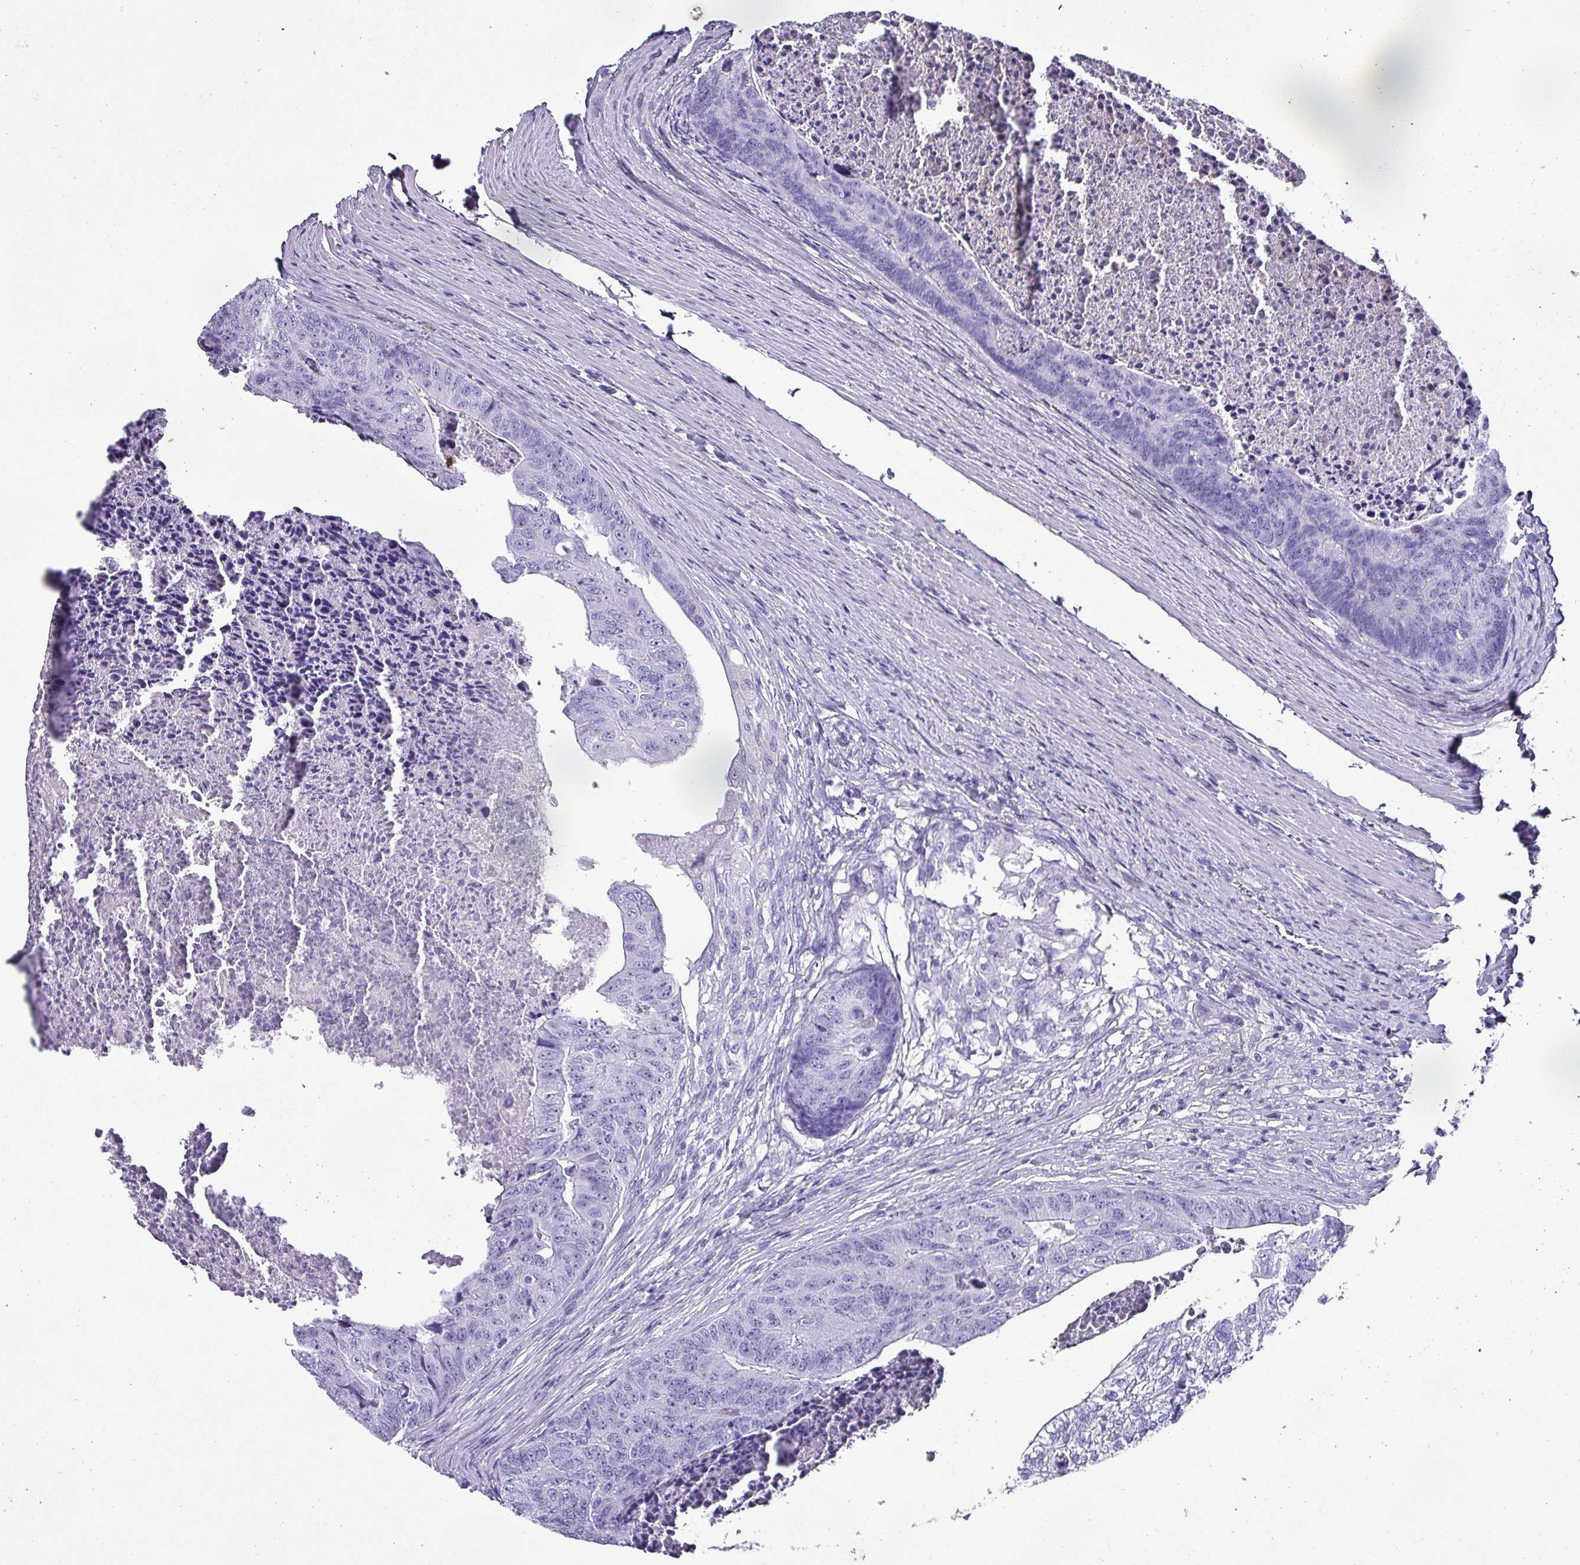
{"staining": {"intensity": "negative", "quantity": "none", "location": "none"}, "tissue": "colorectal cancer", "cell_type": "Tumor cells", "image_type": "cancer", "snomed": [{"axis": "morphology", "description": "Adenocarcinoma, NOS"}, {"axis": "topography", "description": "Colon"}], "caption": "Immunohistochemical staining of human adenocarcinoma (colorectal) demonstrates no significant expression in tumor cells.", "gene": "KRT6C", "patient": {"sex": "female", "age": 67}}